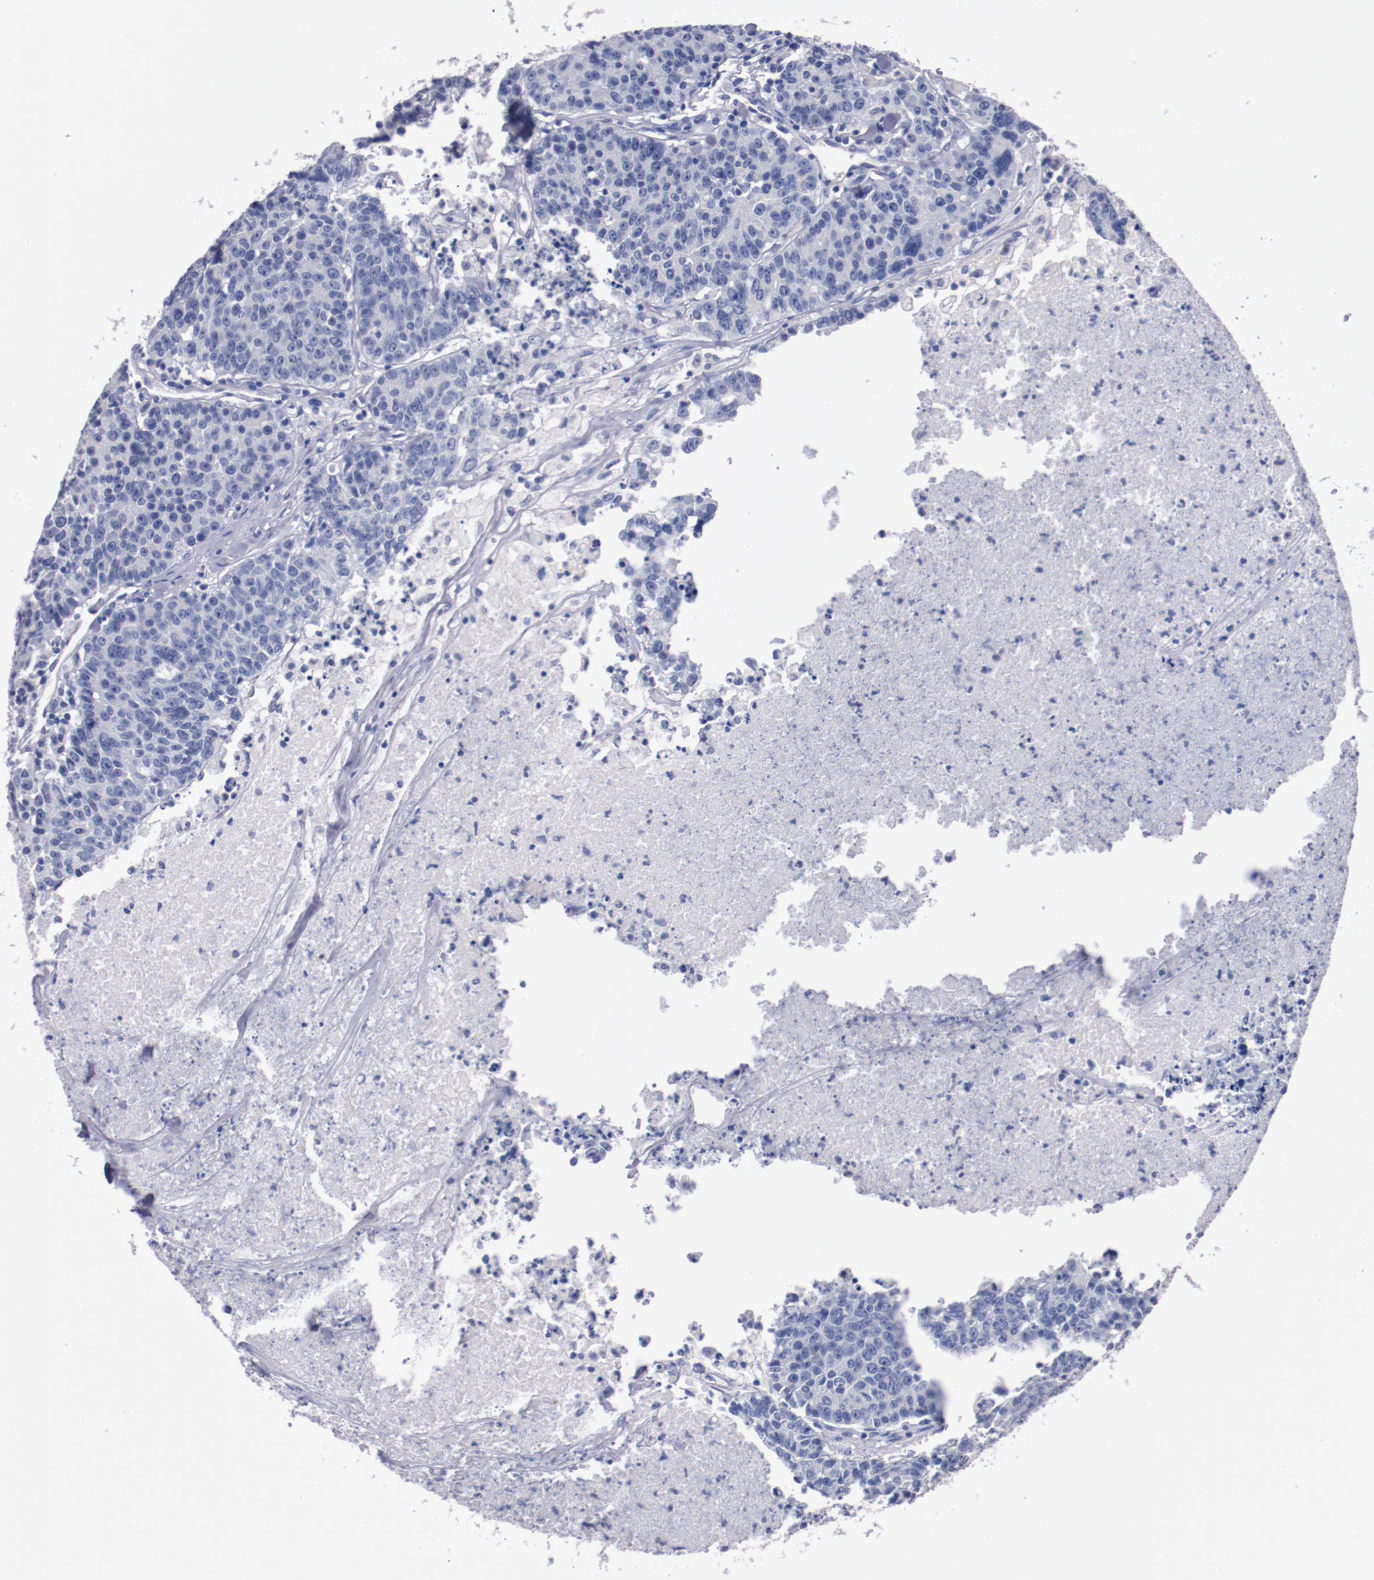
{"staining": {"intensity": "negative", "quantity": "none", "location": "none"}, "tissue": "colorectal cancer", "cell_type": "Tumor cells", "image_type": "cancer", "snomed": [{"axis": "morphology", "description": "Adenocarcinoma, NOS"}, {"axis": "topography", "description": "Colon"}], "caption": "An immunohistochemistry (IHC) photomicrograph of colorectal adenocarcinoma is shown. There is no staining in tumor cells of colorectal adenocarcinoma.", "gene": "CNTNAP2", "patient": {"sex": "female", "age": 53}}